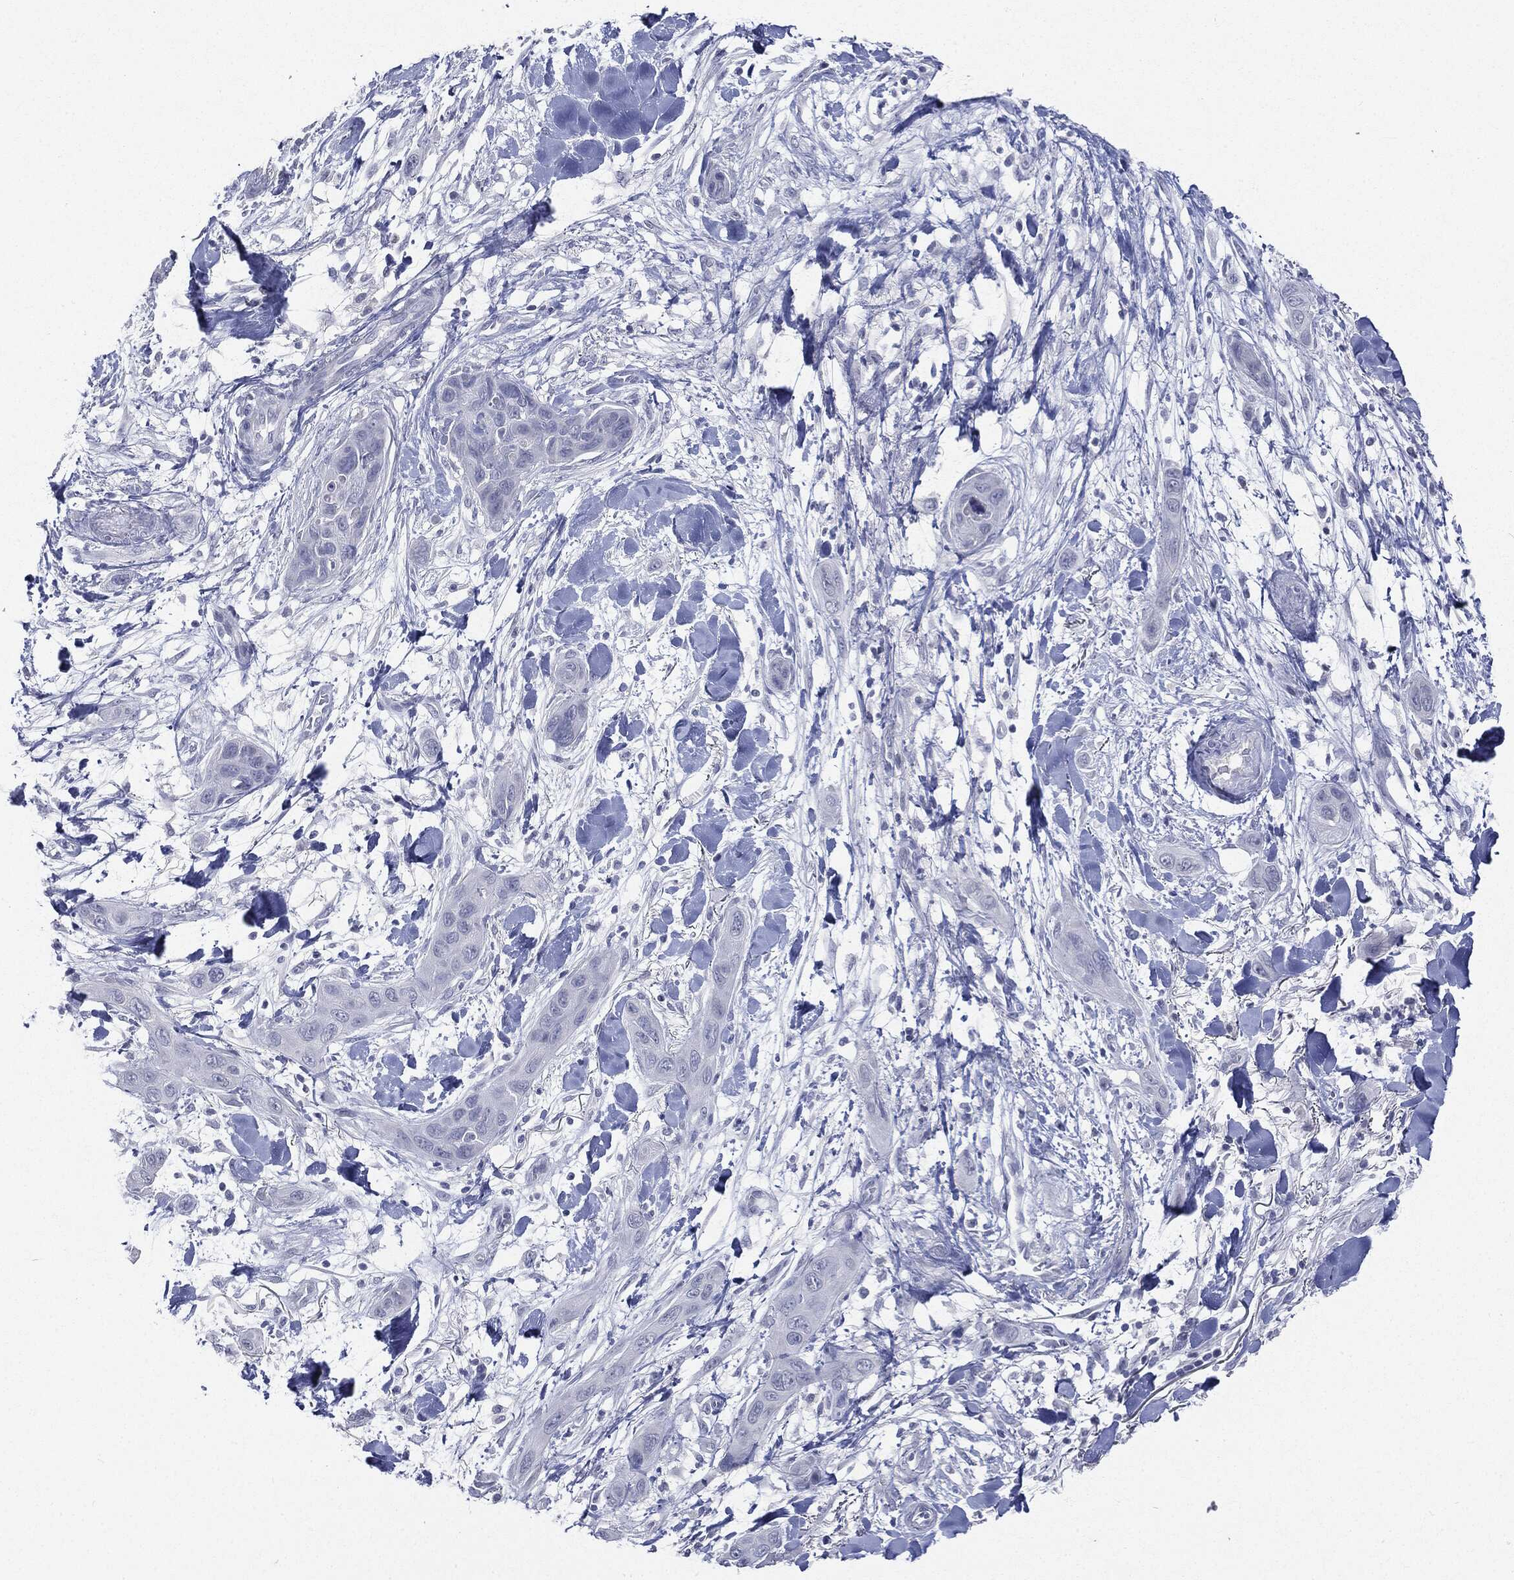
{"staining": {"intensity": "negative", "quantity": "none", "location": "none"}, "tissue": "skin cancer", "cell_type": "Tumor cells", "image_type": "cancer", "snomed": [{"axis": "morphology", "description": "Squamous cell carcinoma, NOS"}, {"axis": "topography", "description": "Skin"}], "caption": "Tumor cells are negative for protein expression in human squamous cell carcinoma (skin). Brightfield microscopy of IHC stained with DAB (3,3'-diaminobenzidine) (brown) and hematoxylin (blue), captured at high magnification.", "gene": "CGB1", "patient": {"sex": "male", "age": 78}}